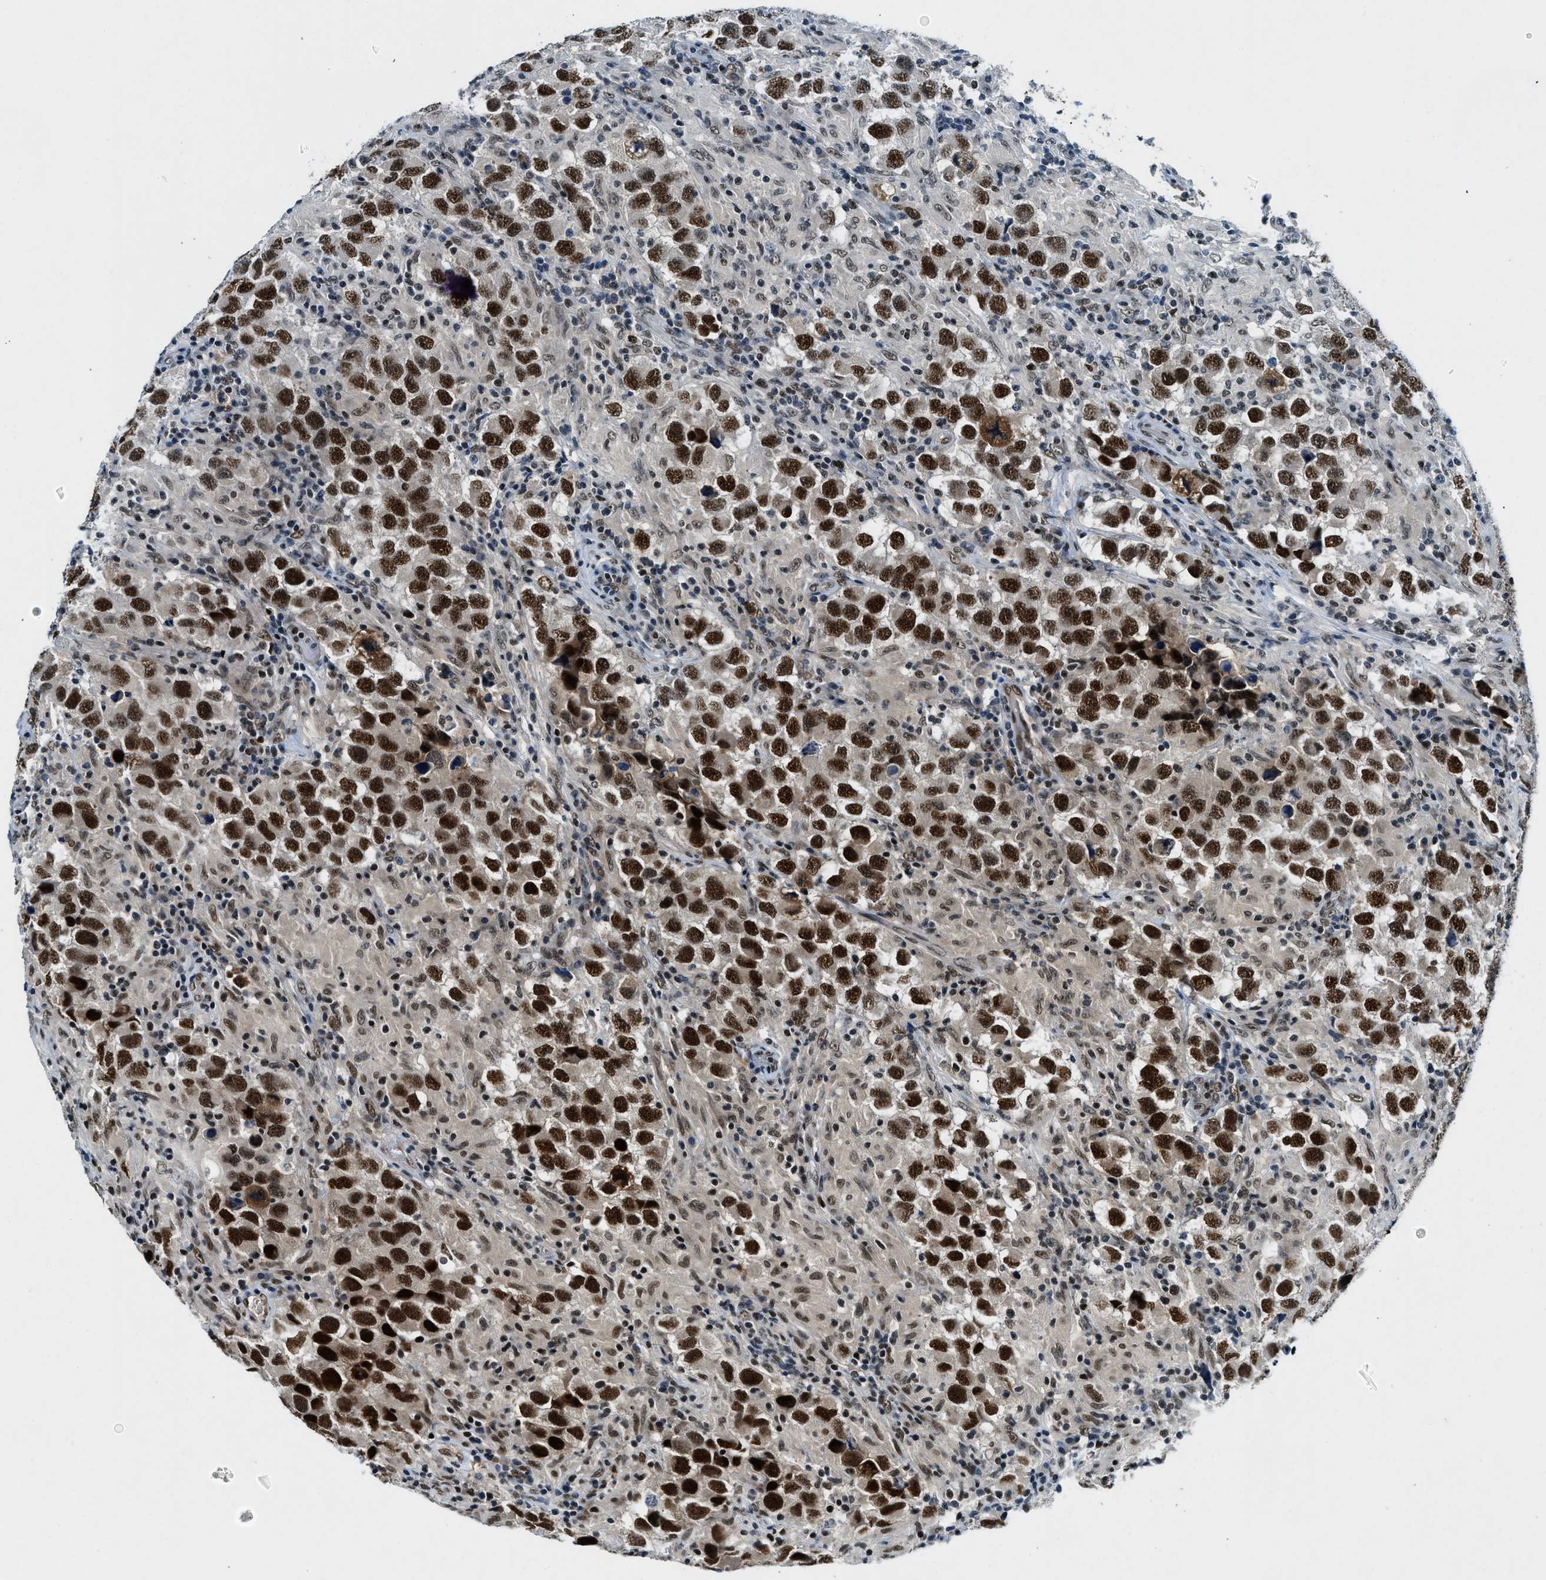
{"staining": {"intensity": "strong", "quantity": ">75%", "location": "nuclear"}, "tissue": "testis cancer", "cell_type": "Tumor cells", "image_type": "cancer", "snomed": [{"axis": "morphology", "description": "Carcinoma, Embryonal, NOS"}, {"axis": "topography", "description": "Testis"}], "caption": "Protein analysis of testis cancer (embryonal carcinoma) tissue reveals strong nuclear positivity in about >75% of tumor cells.", "gene": "NCOA1", "patient": {"sex": "male", "age": 21}}